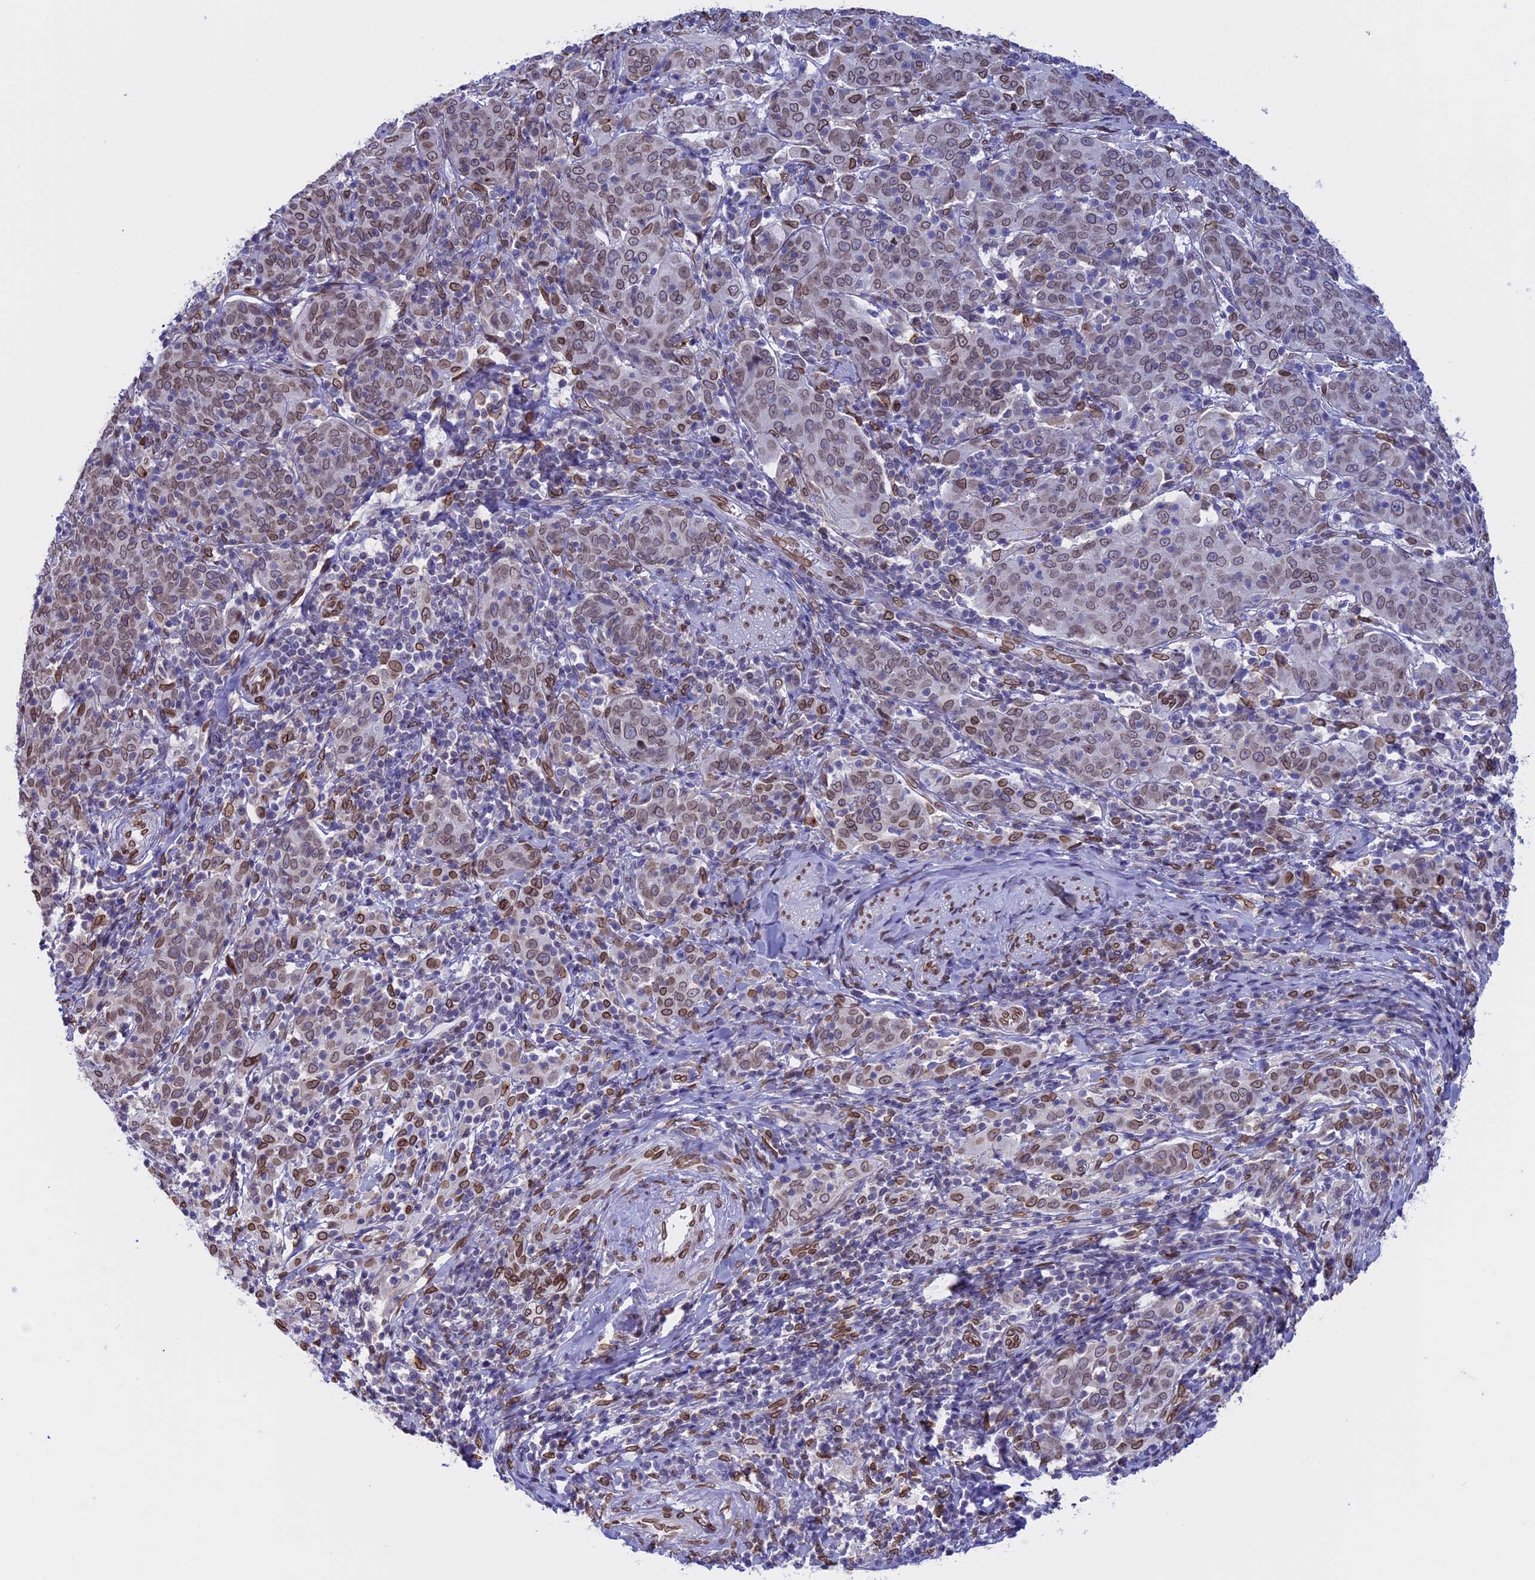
{"staining": {"intensity": "moderate", "quantity": "25%-75%", "location": "cytoplasmic/membranous,nuclear"}, "tissue": "cervical cancer", "cell_type": "Tumor cells", "image_type": "cancer", "snomed": [{"axis": "morphology", "description": "Squamous cell carcinoma, NOS"}, {"axis": "topography", "description": "Cervix"}], "caption": "Cervical cancer (squamous cell carcinoma) tissue displays moderate cytoplasmic/membranous and nuclear positivity in about 25%-75% of tumor cells The protein is shown in brown color, while the nuclei are stained blue.", "gene": "TMPRSS7", "patient": {"sex": "female", "age": 67}}